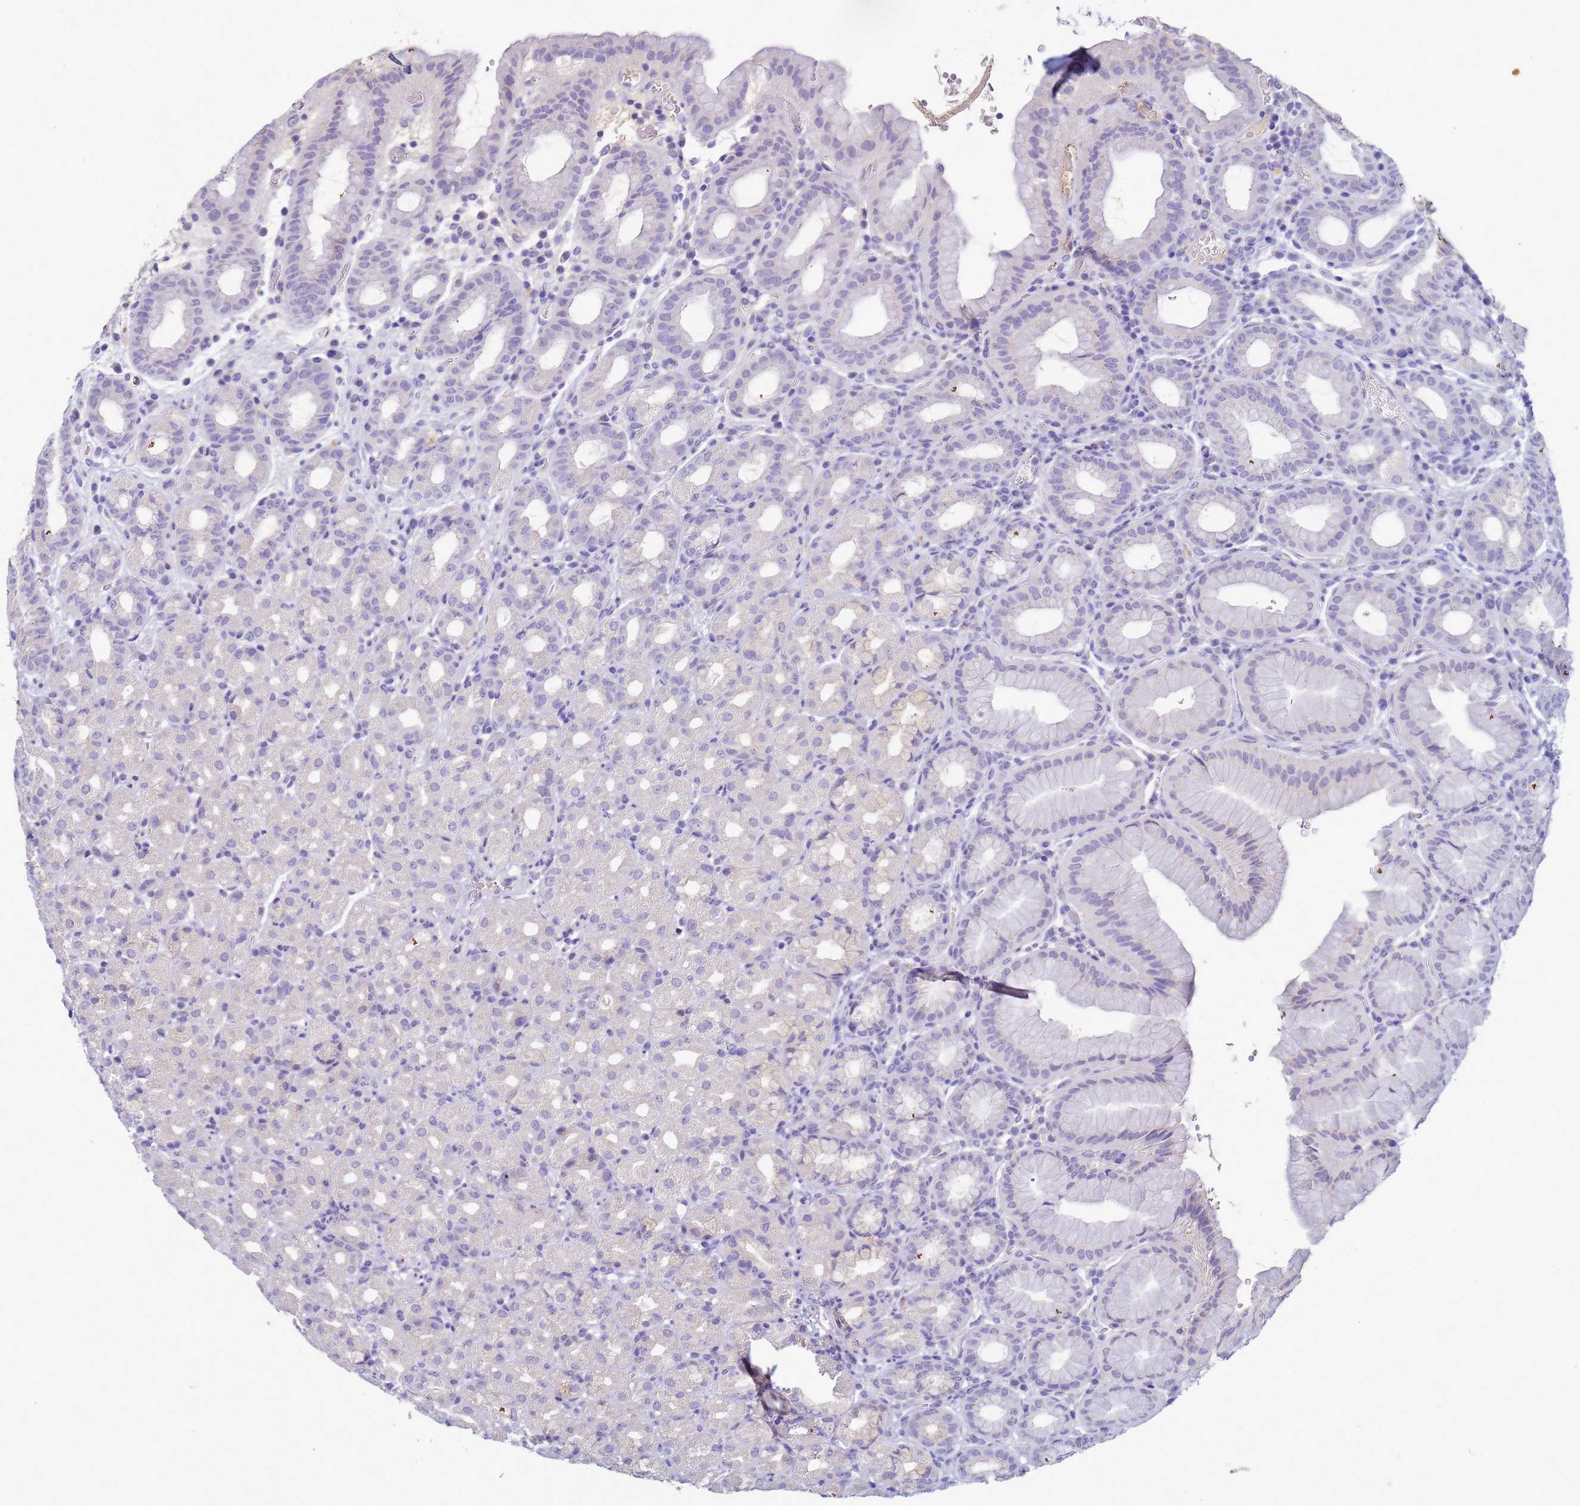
{"staining": {"intensity": "negative", "quantity": "none", "location": "none"}, "tissue": "stomach", "cell_type": "Glandular cells", "image_type": "normal", "snomed": [{"axis": "morphology", "description": "Normal tissue, NOS"}, {"axis": "topography", "description": "Stomach, upper"}, {"axis": "topography", "description": "Stomach, lower"}, {"axis": "topography", "description": "Small intestine"}], "caption": "High magnification brightfield microscopy of benign stomach stained with DAB (brown) and counterstained with hematoxylin (blue): glandular cells show no significant staining. (DAB IHC visualized using brightfield microscopy, high magnification).", "gene": "B3GNT8", "patient": {"sex": "male", "age": 68}}